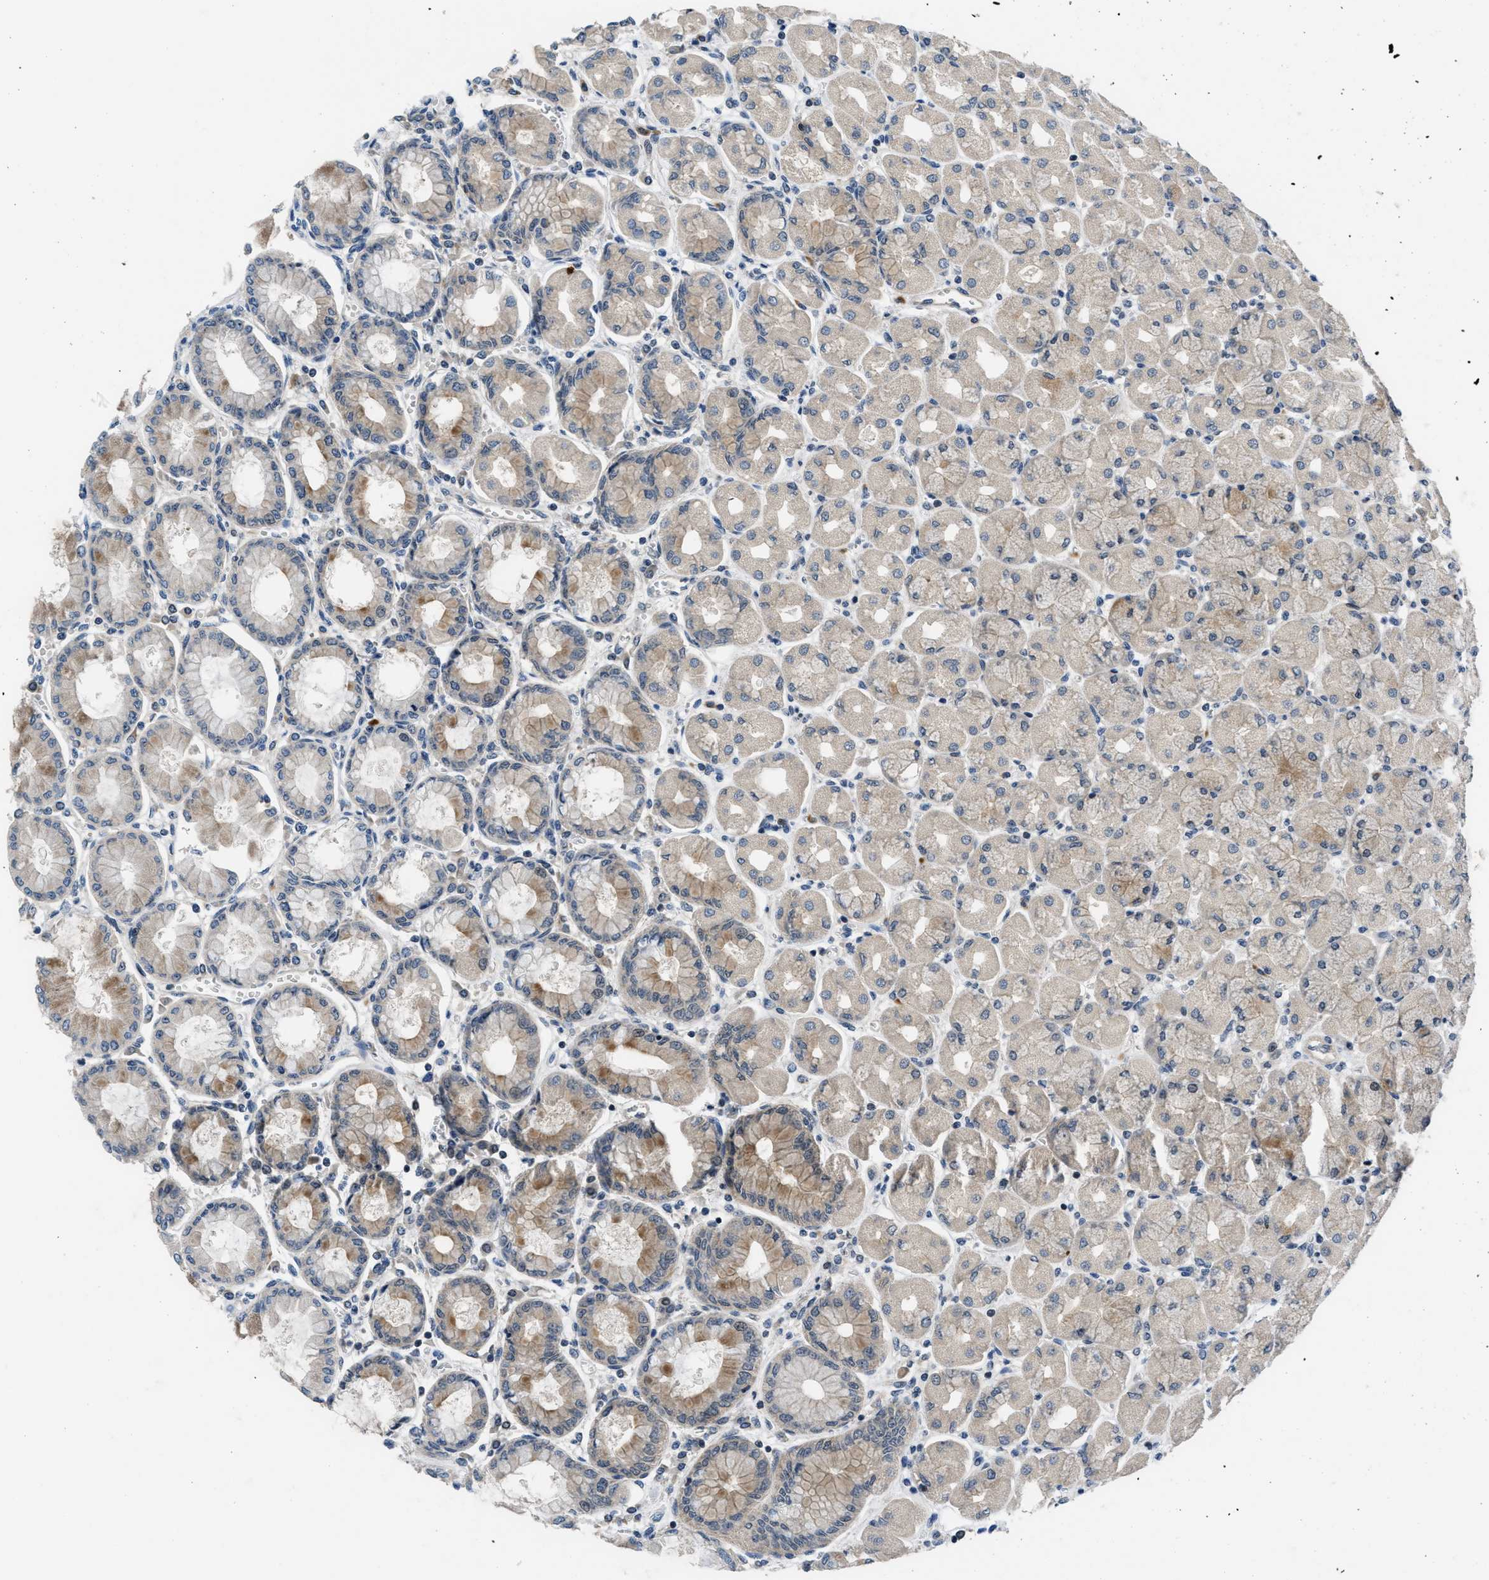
{"staining": {"intensity": "strong", "quantity": "25%-75%", "location": "cytoplasmic/membranous"}, "tissue": "stomach", "cell_type": "Glandular cells", "image_type": "normal", "snomed": [{"axis": "morphology", "description": "Normal tissue, NOS"}, {"axis": "topography", "description": "Stomach, upper"}], "caption": "Protein expression analysis of benign human stomach reveals strong cytoplasmic/membranous expression in approximately 25%-75% of glandular cells. Ihc stains the protein of interest in brown and the nuclei are stained blue.", "gene": "SETD5", "patient": {"sex": "female", "age": 56}}